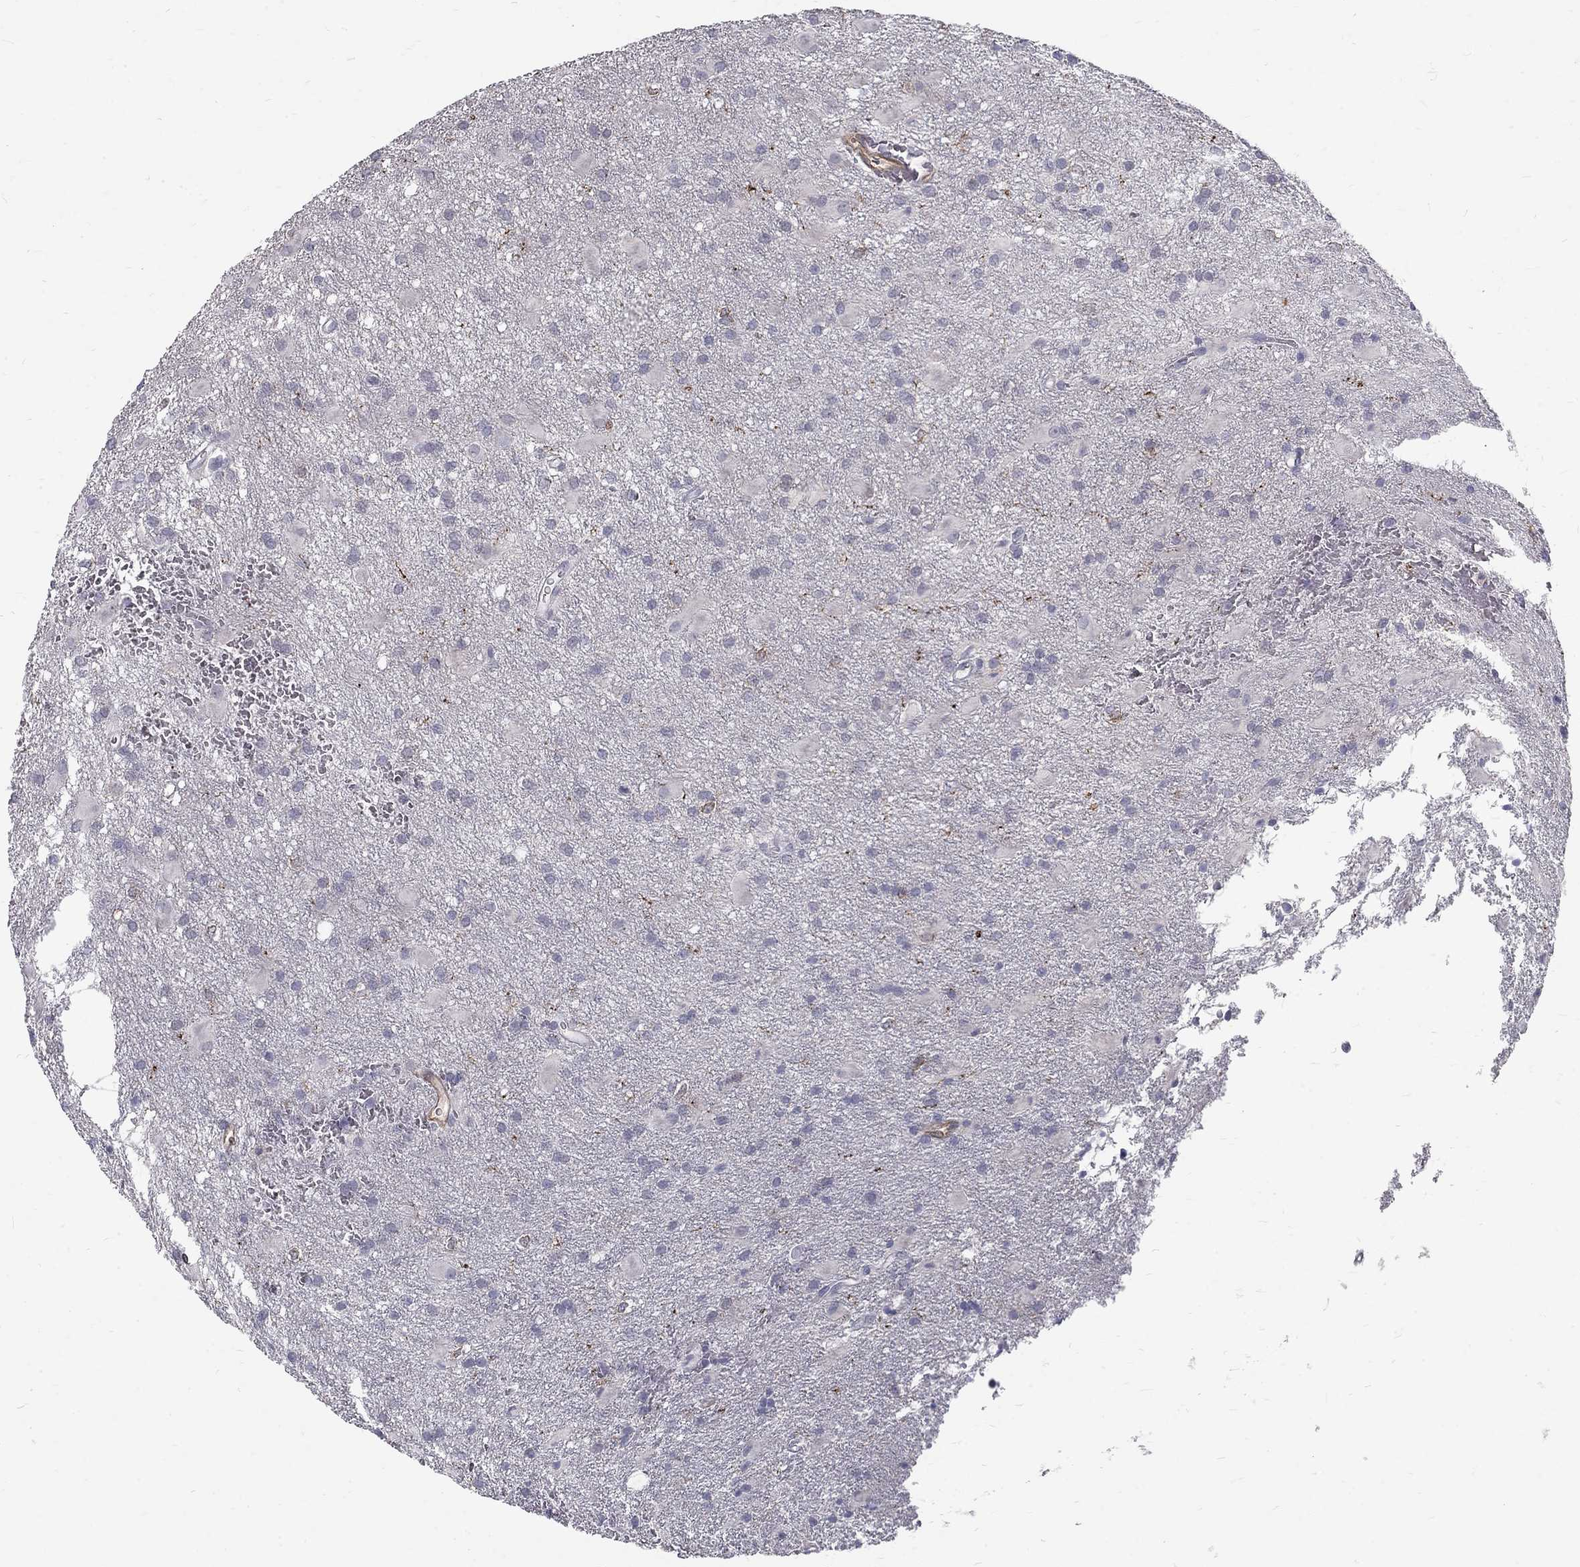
{"staining": {"intensity": "negative", "quantity": "none", "location": "none"}, "tissue": "glioma", "cell_type": "Tumor cells", "image_type": "cancer", "snomed": [{"axis": "morphology", "description": "Glioma, malignant, Low grade"}, {"axis": "topography", "description": "Brain"}], "caption": "Tumor cells show no significant protein positivity in glioma. (DAB (3,3'-diaminobenzidine) IHC with hematoxylin counter stain).", "gene": "NOS1", "patient": {"sex": "male", "age": 58}}